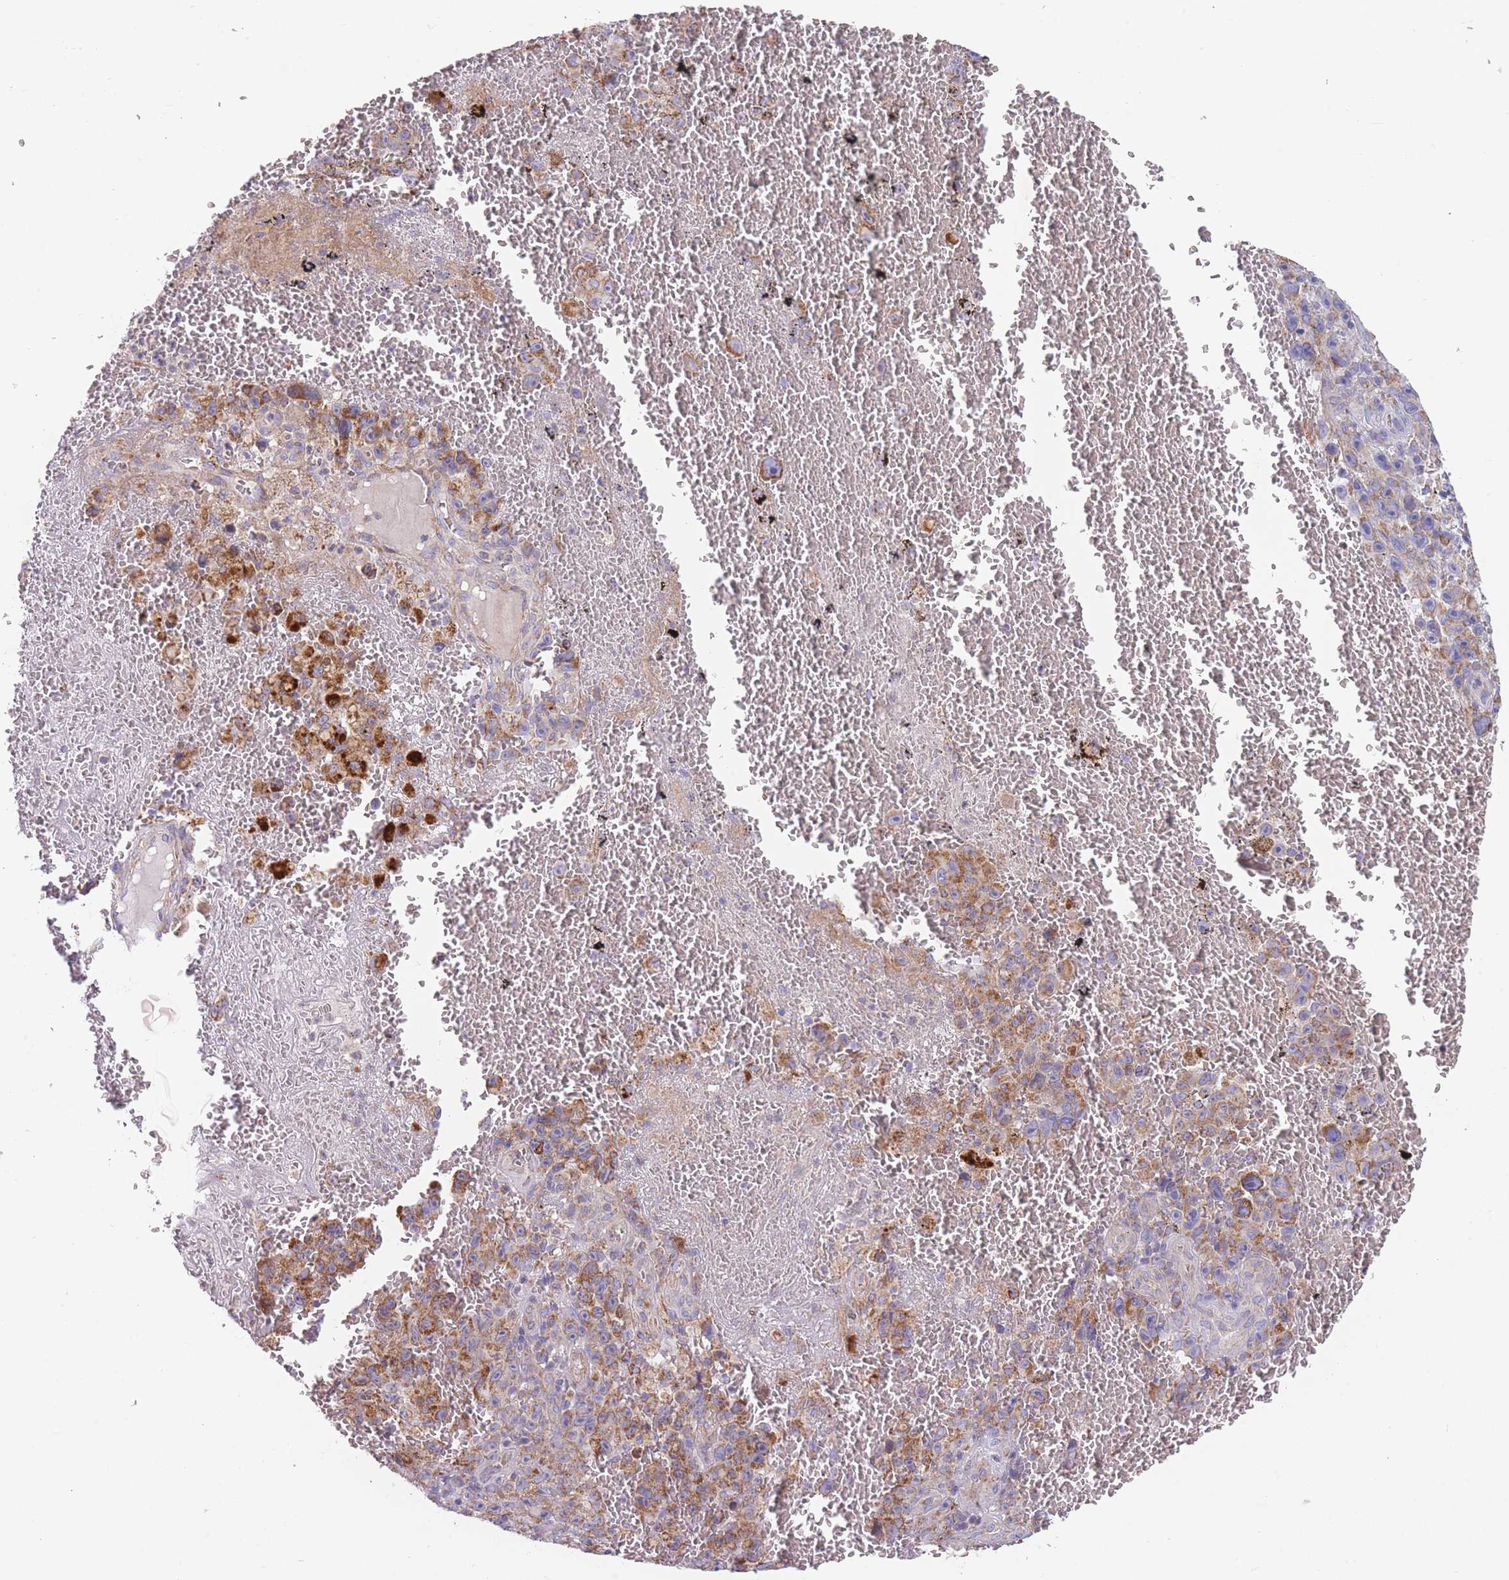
{"staining": {"intensity": "moderate", "quantity": ">75%", "location": "cytoplasmic/membranous"}, "tissue": "melanoma", "cell_type": "Tumor cells", "image_type": "cancer", "snomed": [{"axis": "morphology", "description": "Malignant melanoma, NOS"}, {"axis": "topography", "description": "Skin"}], "caption": "Human malignant melanoma stained with a brown dye shows moderate cytoplasmic/membranous positive positivity in about >75% of tumor cells.", "gene": "SMPD4", "patient": {"sex": "female", "age": 82}}